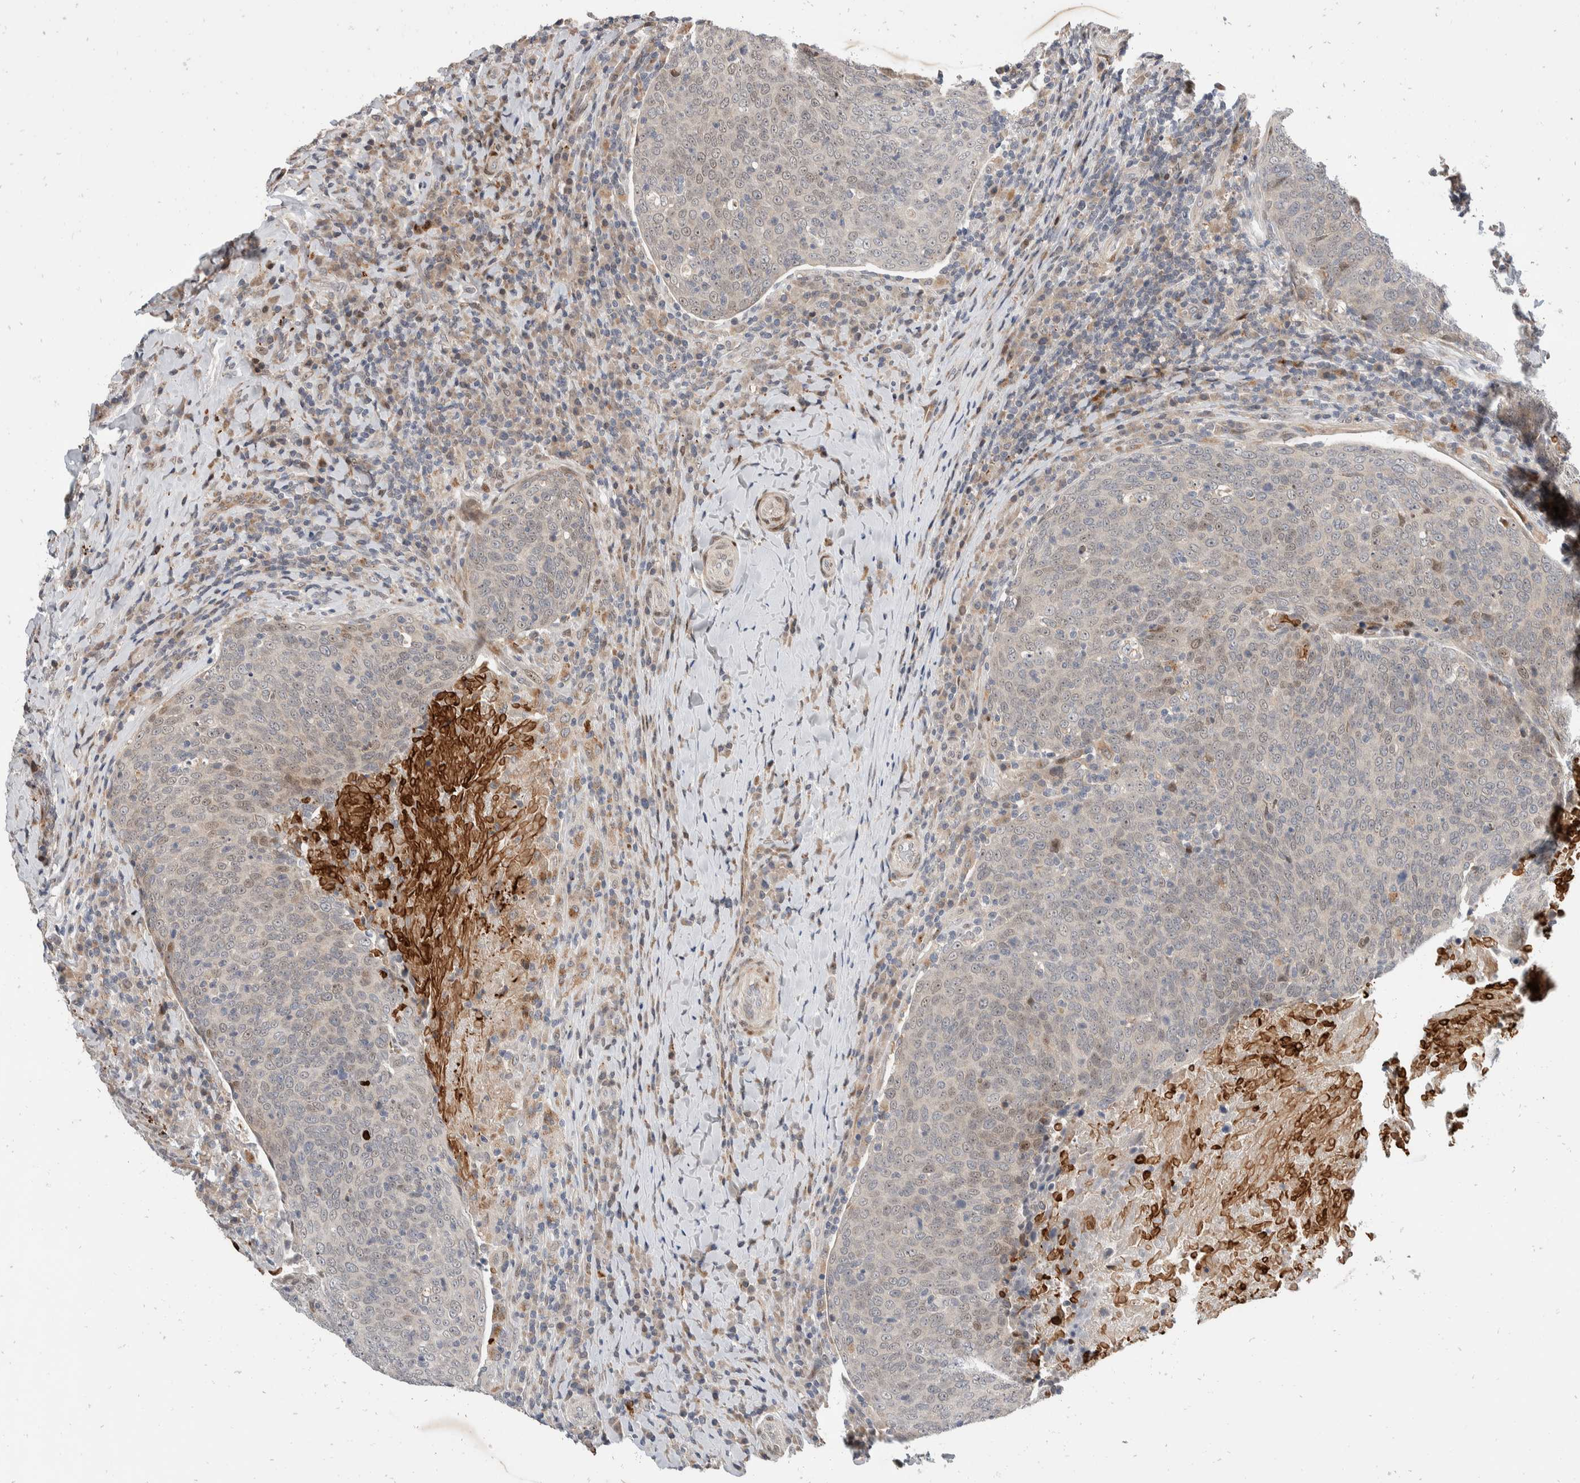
{"staining": {"intensity": "weak", "quantity": "<25%", "location": "nuclear"}, "tissue": "head and neck cancer", "cell_type": "Tumor cells", "image_type": "cancer", "snomed": [{"axis": "morphology", "description": "Squamous cell carcinoma, NOS"}, {"axis": "morphology", "description": "Squamous cell carcinoma, metastatic, NOS"}, {"axis": "topography", "description": "Lymph node"}, {"axis": "topography", "description": "Head-Neck"}], "caption": "IHC image of metastatic squamous cell carcinoma (head and neck) stained for a protein (brown), which demonstrates no staining in tumor cells. (Brightfield microscopy of DAB immunohistochemistry at high magnification).", "gene": "ZNF703", "patient": {"sex": "male", "age": 62}}